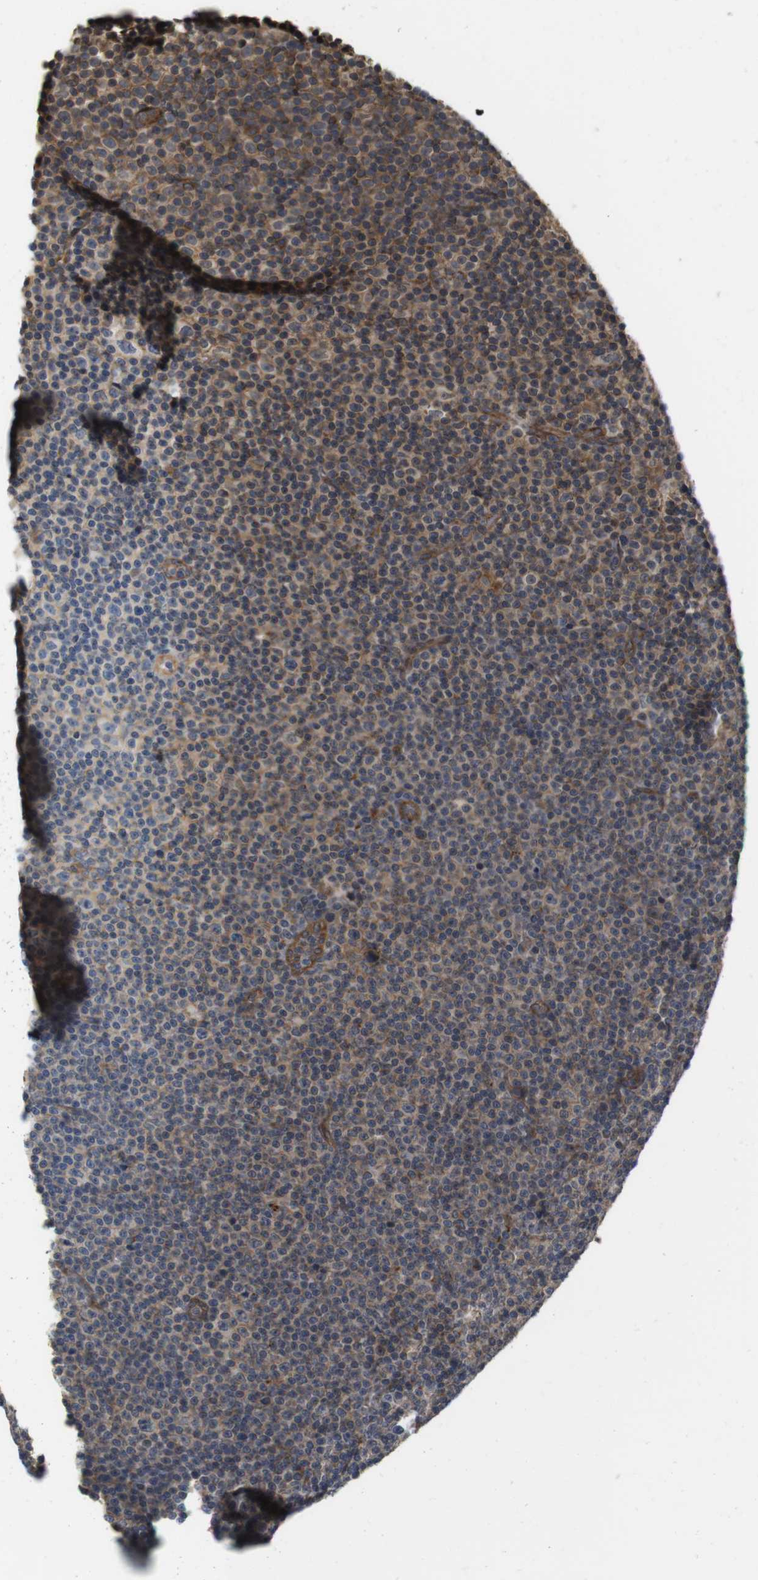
{"staining": {"intensity": "moderate", "quantity": "25%-75%", "location": "cytoplasmic/membranous"}, "tissue": "lymphoma", "cell_type": "Tumor cells", "image_type": "cancer", "snomed": [{"axis": "morphology", "description": "Malignant lymphoma, non-Hodgkin's type, Low grade"}, {"axis": "topography", "description": "Lymph node"}], "caption": "Moderate cytoplasmic/membranous staining for a protein is identified in about 25%-75% of tumor cells of lymphoma using immunohistochemistry (IHC).", "gene": "ZDHHC5", "patient": {"sex": "female", "age": 67}}